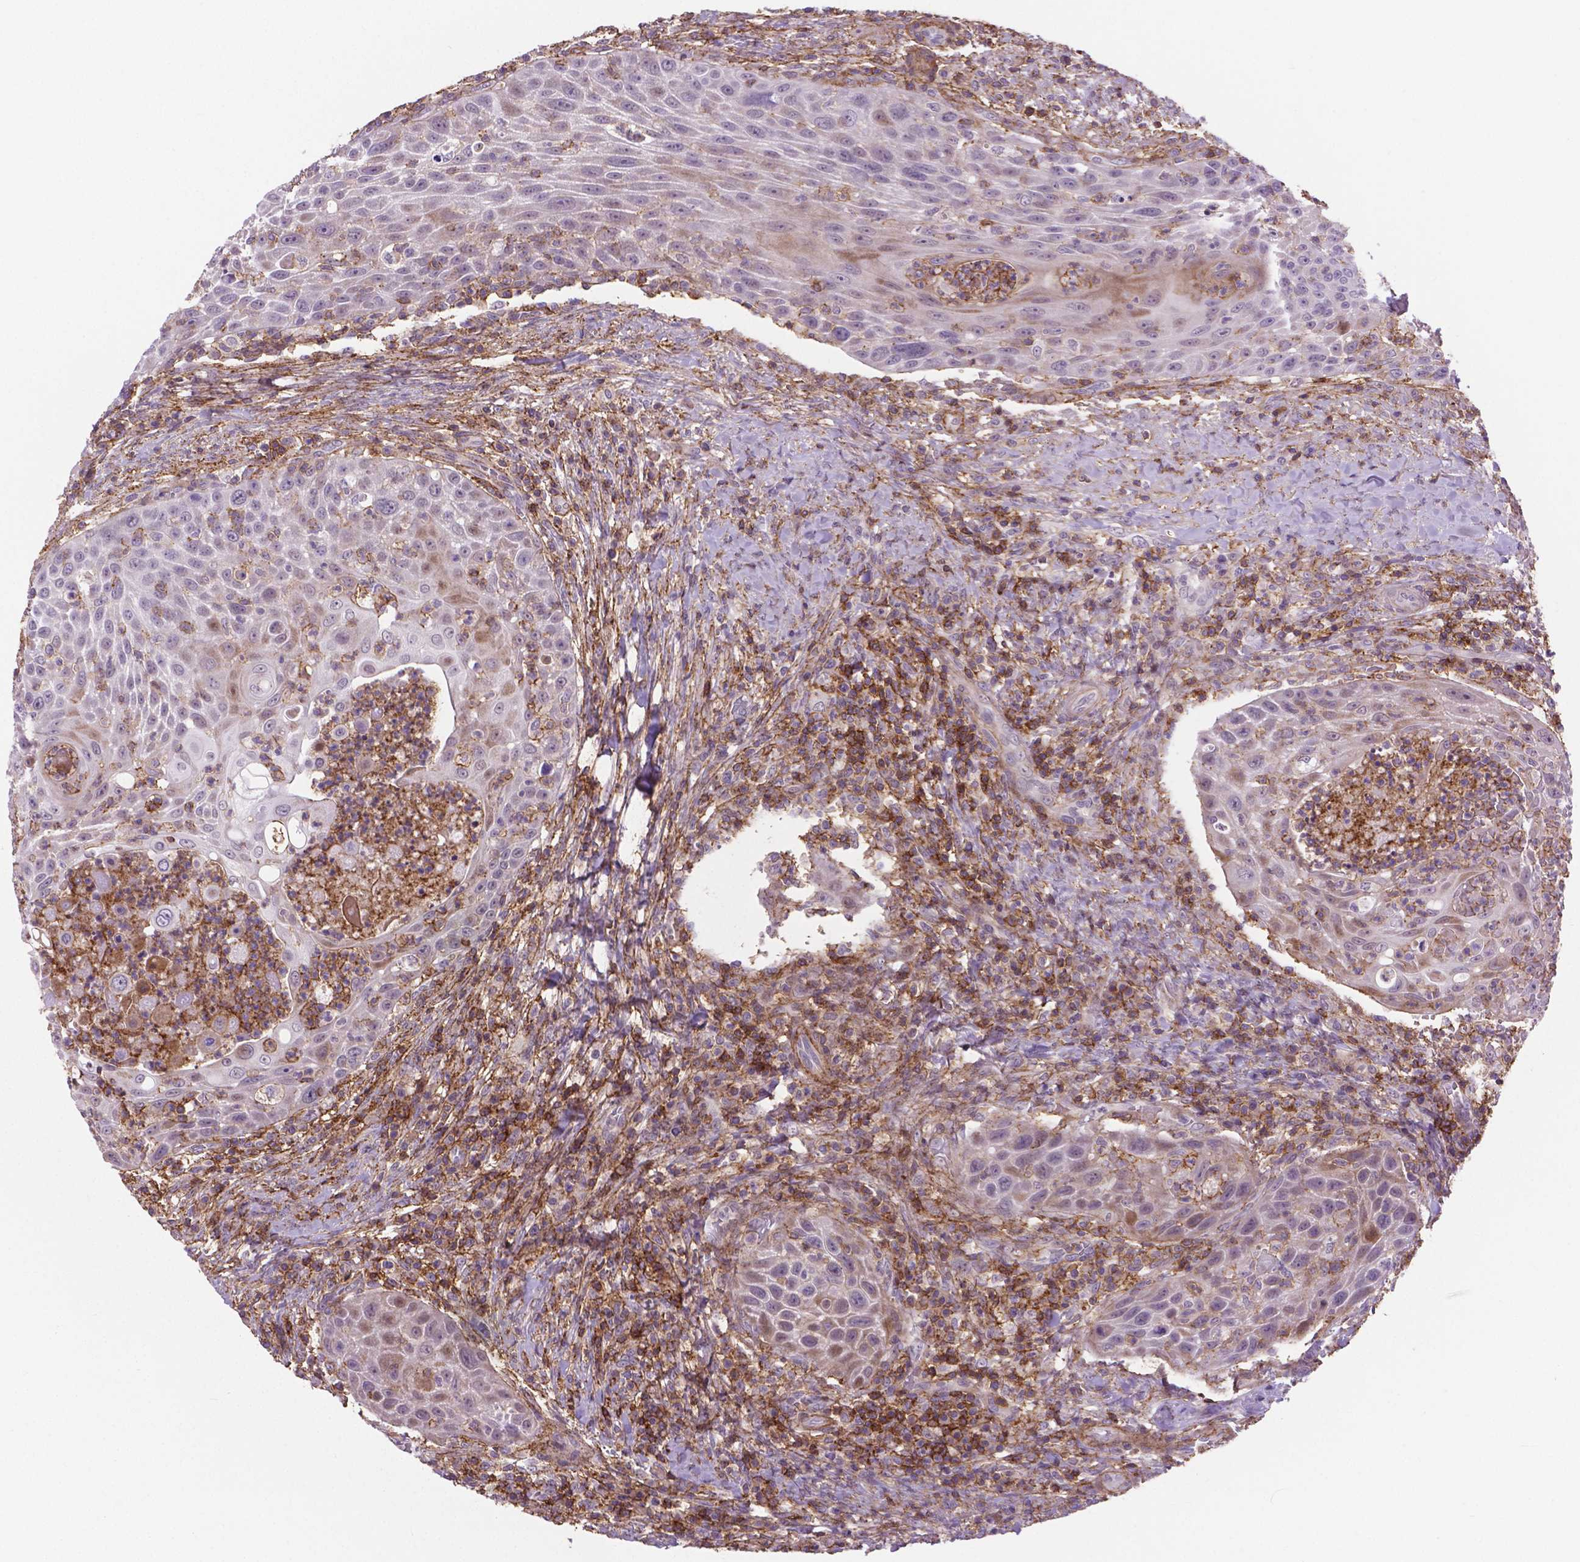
{"staining": {"intensity": "weak", "quantity": "<25%", "location": "cytoplasmic/membranous"}, "tissue": "head and neck cancer", "cell_type": "Tumor cells", "image_type": "cancer", "snomed": [{"axis": "morphology", "description": "Squamous cell carcinoma, NOS"}, {"axis": "topography", "description": "Head-Neck"}], "caption": "An image of human head and neck squamous cell carcinoma is negative for staining in tumor cells.", "gene": "ACAD10", "patient": {"sex": "male", "age": 69}}